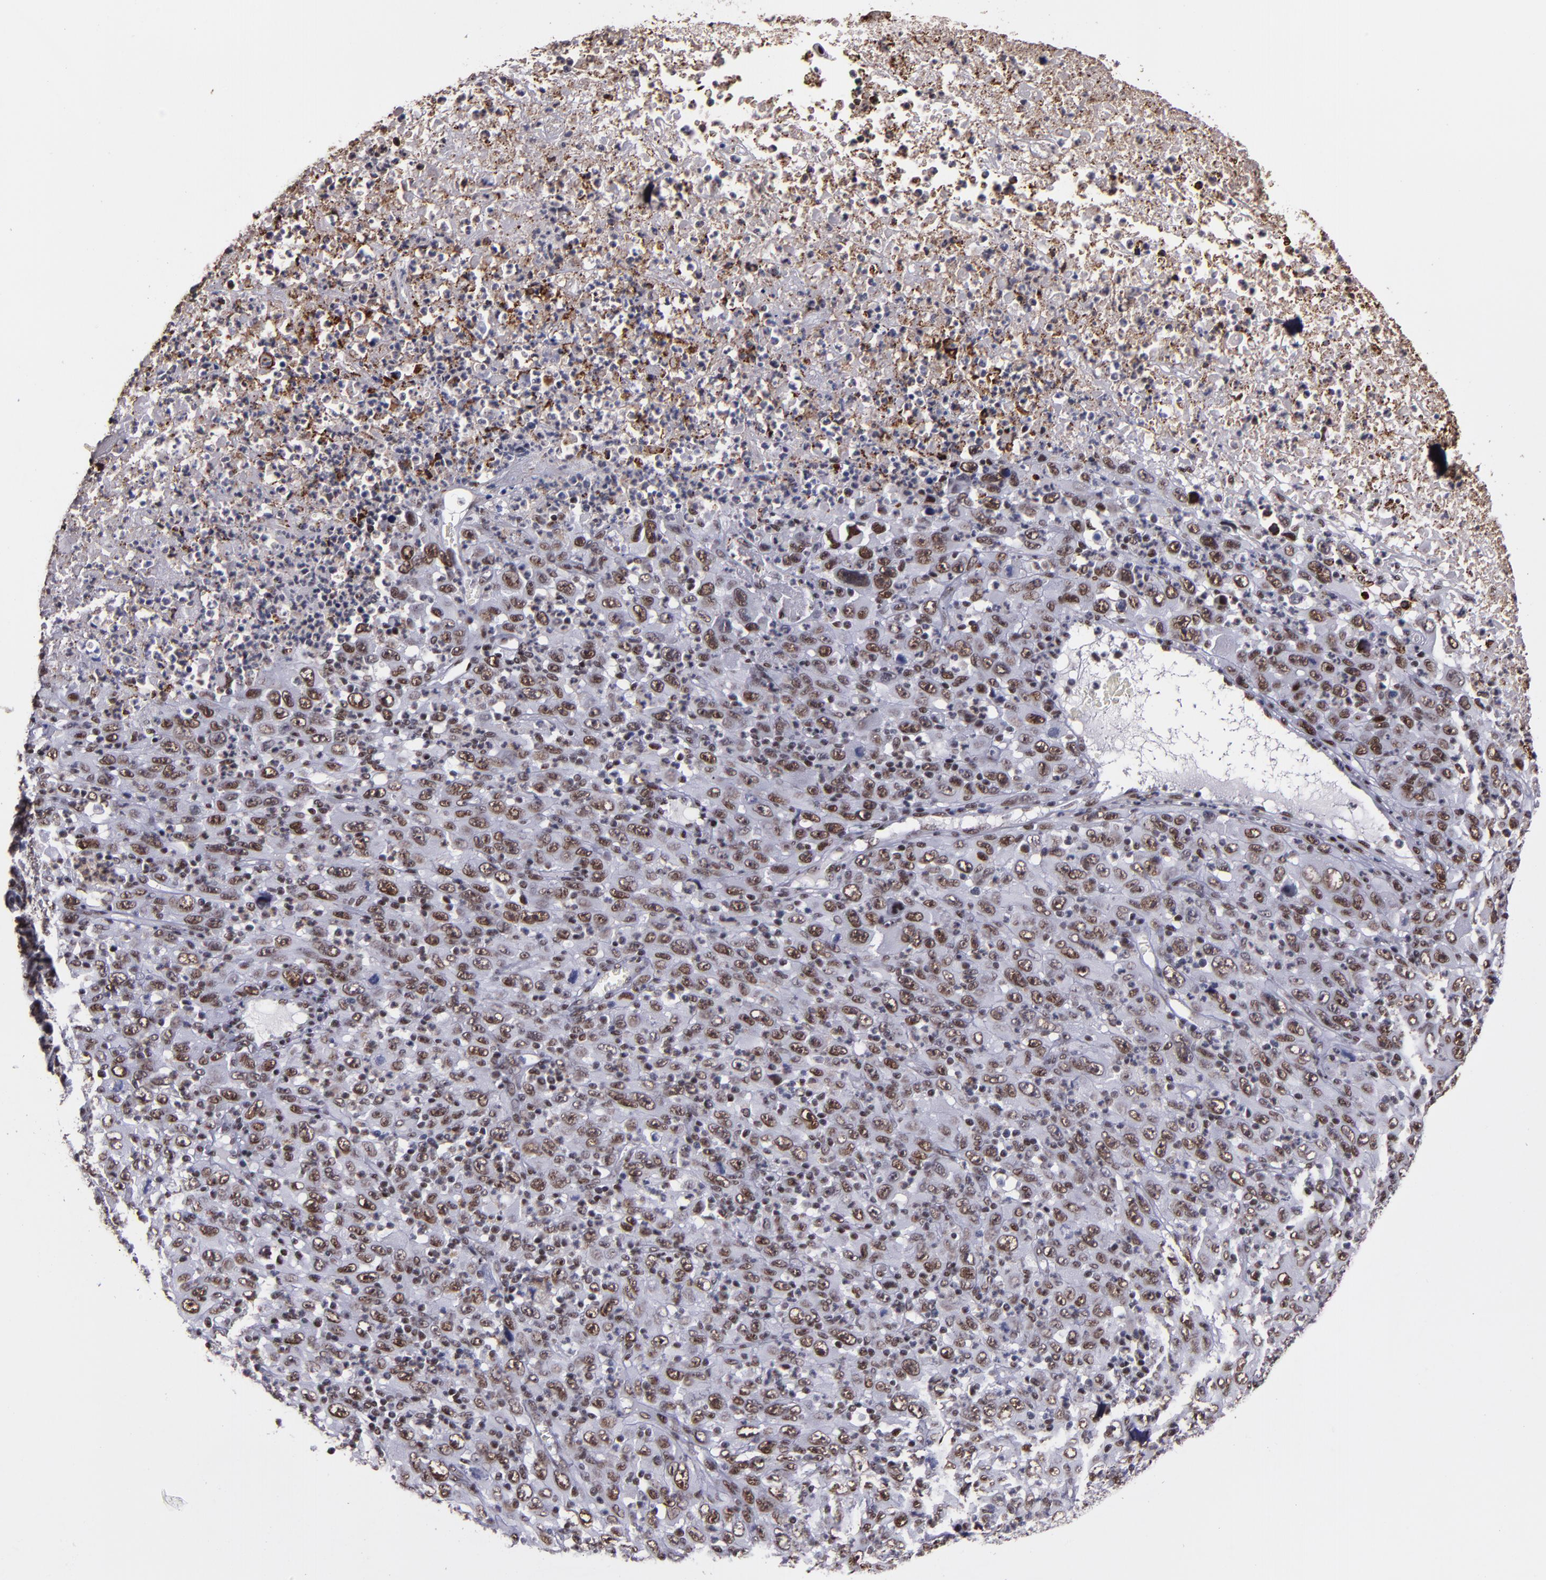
{"staining": {"intensity": "moderate", "quantity": ">75%", "location": "nuclear"}, "tissue": "melanoma", "cell_type": "Tumor cells", "image_type": "cancer", "snomed": [{"axis": "morphology", "description": "Malignant melanoma, Metastatic site"}, {"axis": "topography", "description": "Skin"}], "caption": "A brown stain shows moderate nuclear staining of a protein in human malignant melanoma (metastatic site) tumor cells.", "gene": "PPP4R3A", "patient": {"sex": "female", "age": 56}}